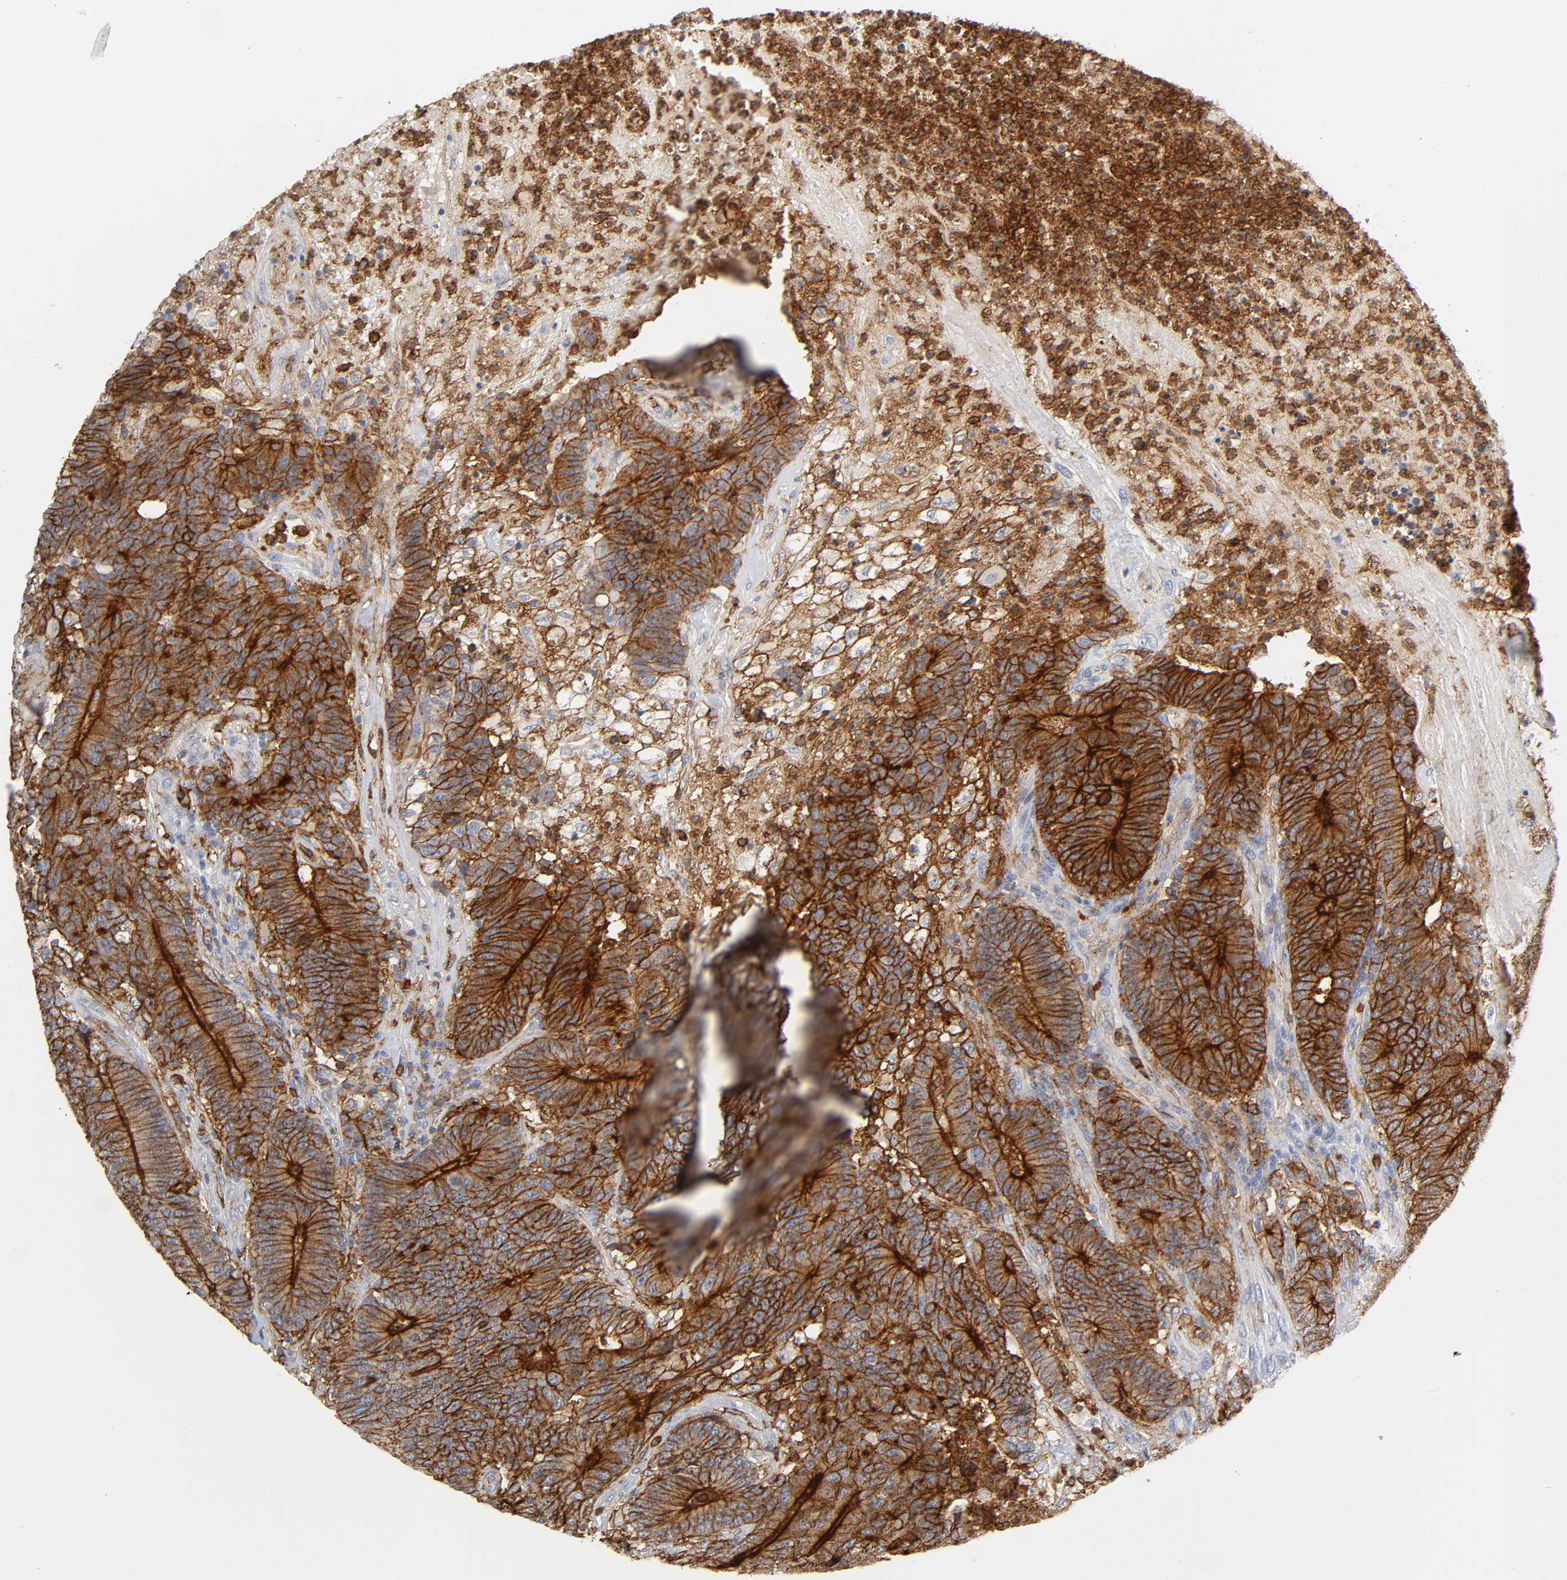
{"staining": {"intensity": "strong", "quantity": ">75%", "location": "cytoplasmic/membranous"}, "tissue": "colorectal cancer", "cell_type": "Tumor cells", "image_type": "cancer", "snomed": [{"axis": "morphology", "description": "Normal tissue, NOS"}, {"axis": "morphology", "description": "Adenocarcinoma, NOS"}, {"axis": "topography", "description": "Colon"}], "caption": "Immunohistochemistry of human adenocarcinoma (colorectal) reveals high levels of strong cytoplasmic/membranous positivity in about >75% of tumor cells.", "gene": "LYN", "patient": {"sex": "female", "age": 75}}